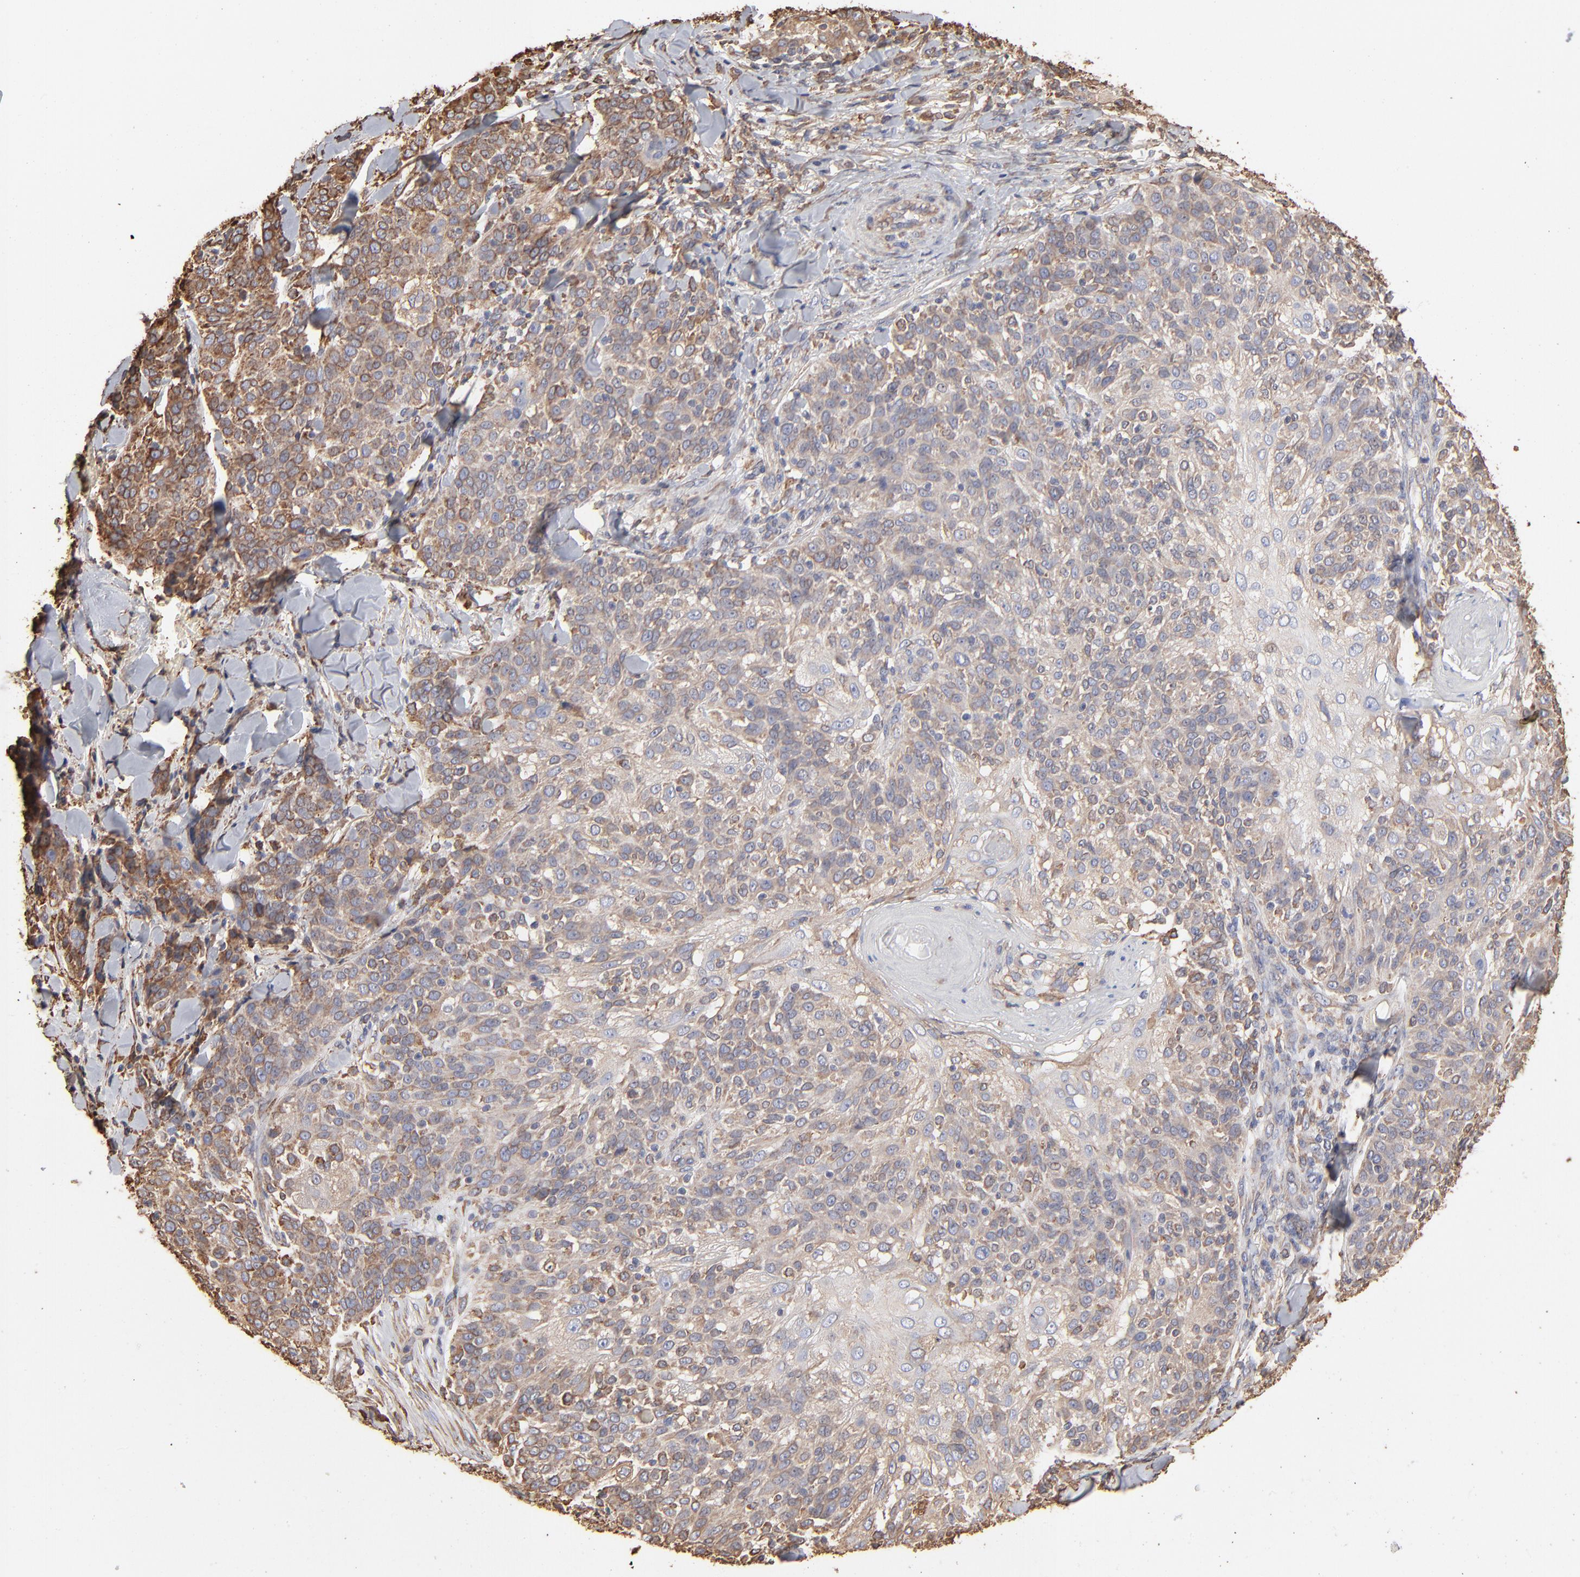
{"staining": {"intensity": "weak", "quantity": "25%-75%", "location": "cytoplasmic/membranous"}, "tissue": "skin cancer", "cell_type": "Tumor cells", "image_type": "cancer", "snomed": [{"axis": "morphology", "description": "Normal tissue, NOS"}, {"axis": "morphology", "description": "Squamous cell carcinoma, NOS"}, {"axis": "topography", "description": "Skin"}], "caption": "This image exhibits IHC staining of human skin squamous cell carcinoma, with low weak cytoplasmic/membranous staining in about 25%-75% of tumor cells.", "gene": "PDIA3", "patient": {"sex": "female", "age": 83}}